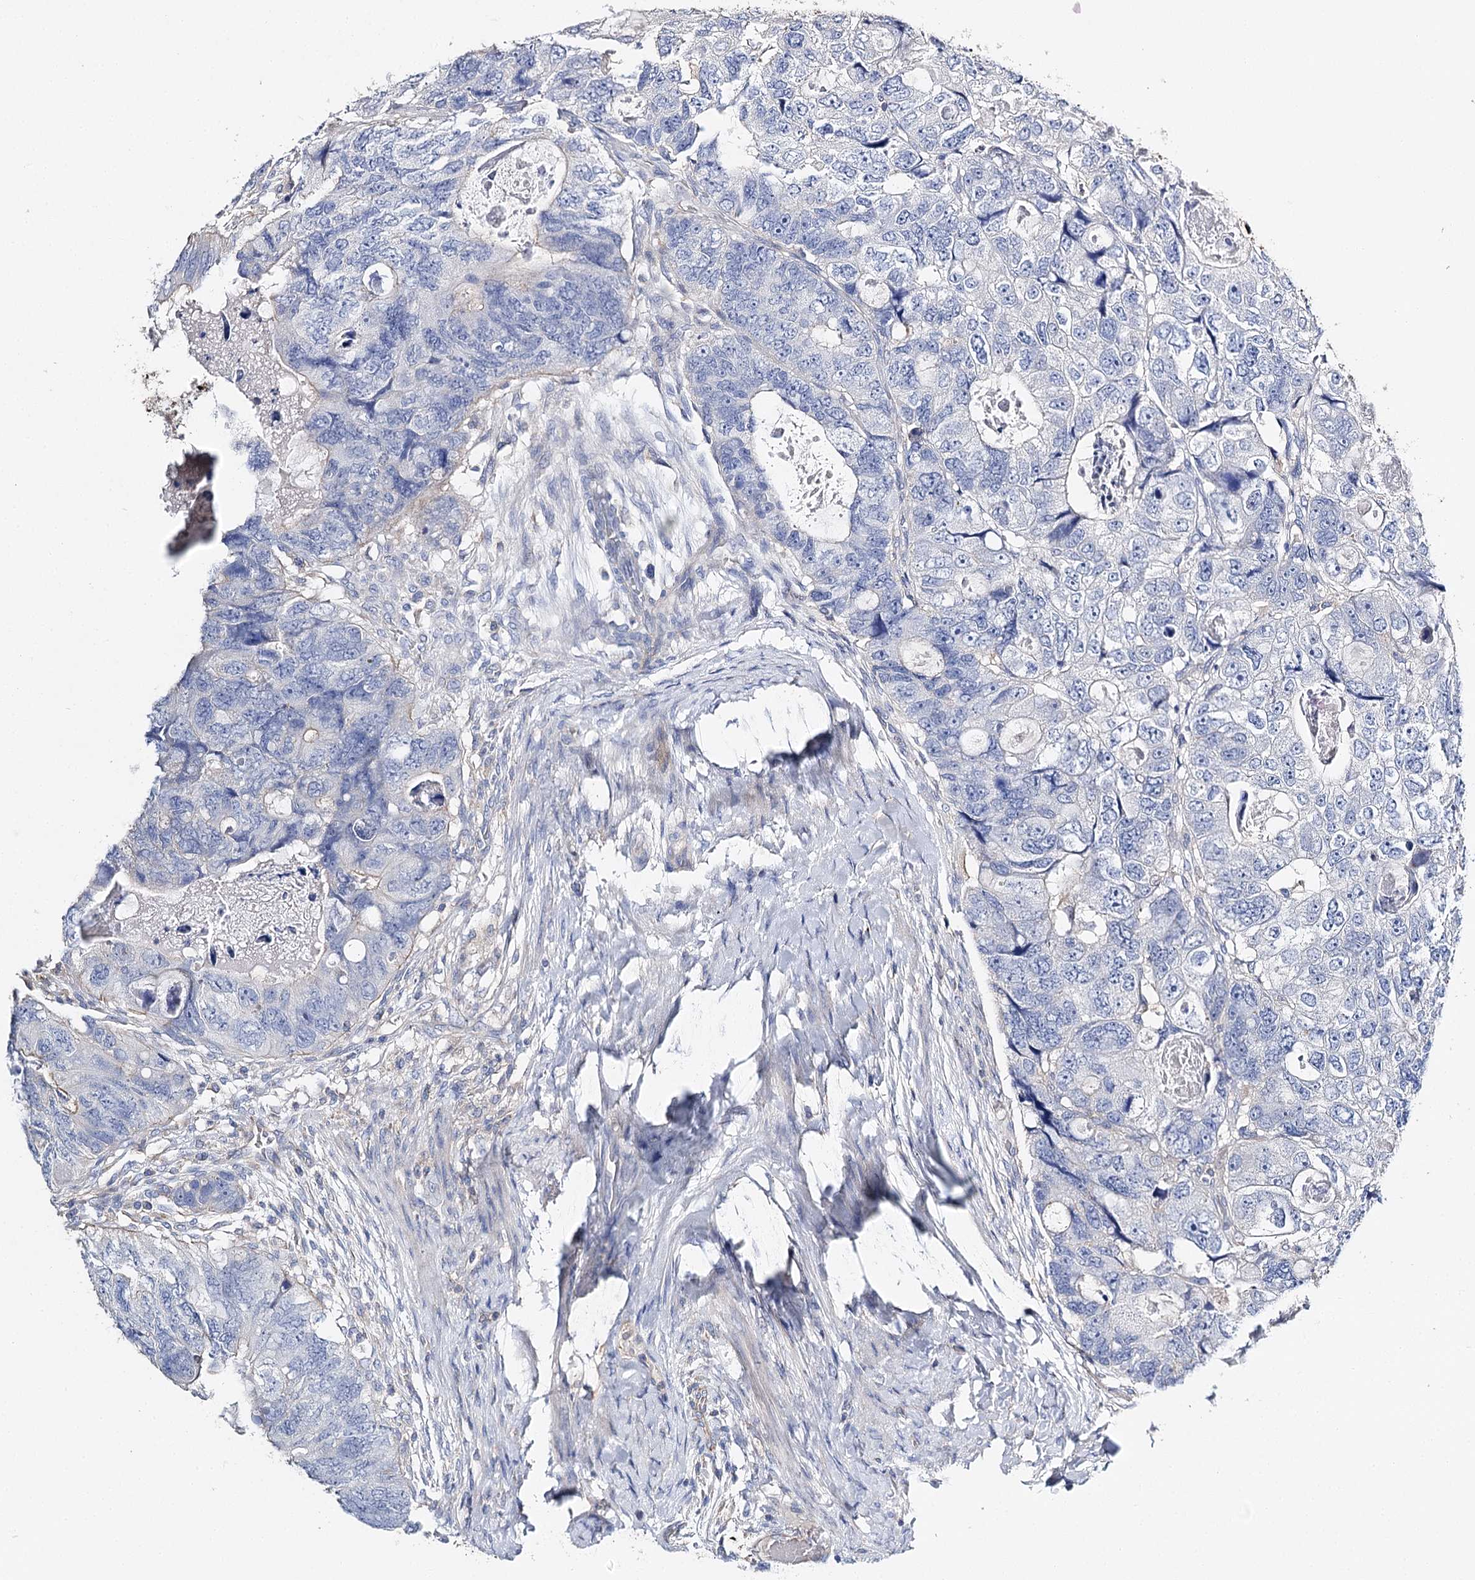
{"staining": {"intensity": "negative", "quantity": "none", "location": "none"}, "tissue": "colorectal cancer", "cell_type": "Tumor cells", "image_type": "cancer", "snomed": [{"axis": "morphology", "description": "Adenocarcinoma, NOS"}, {"axis": "topography", "description": "Rectum"}], "caption": "The photomicrograph displays no significant staining in tumor cells of colorectal adenocarcinoma.", "gene": "EPYC", "patient": {"sex": "male", "age": 59}}